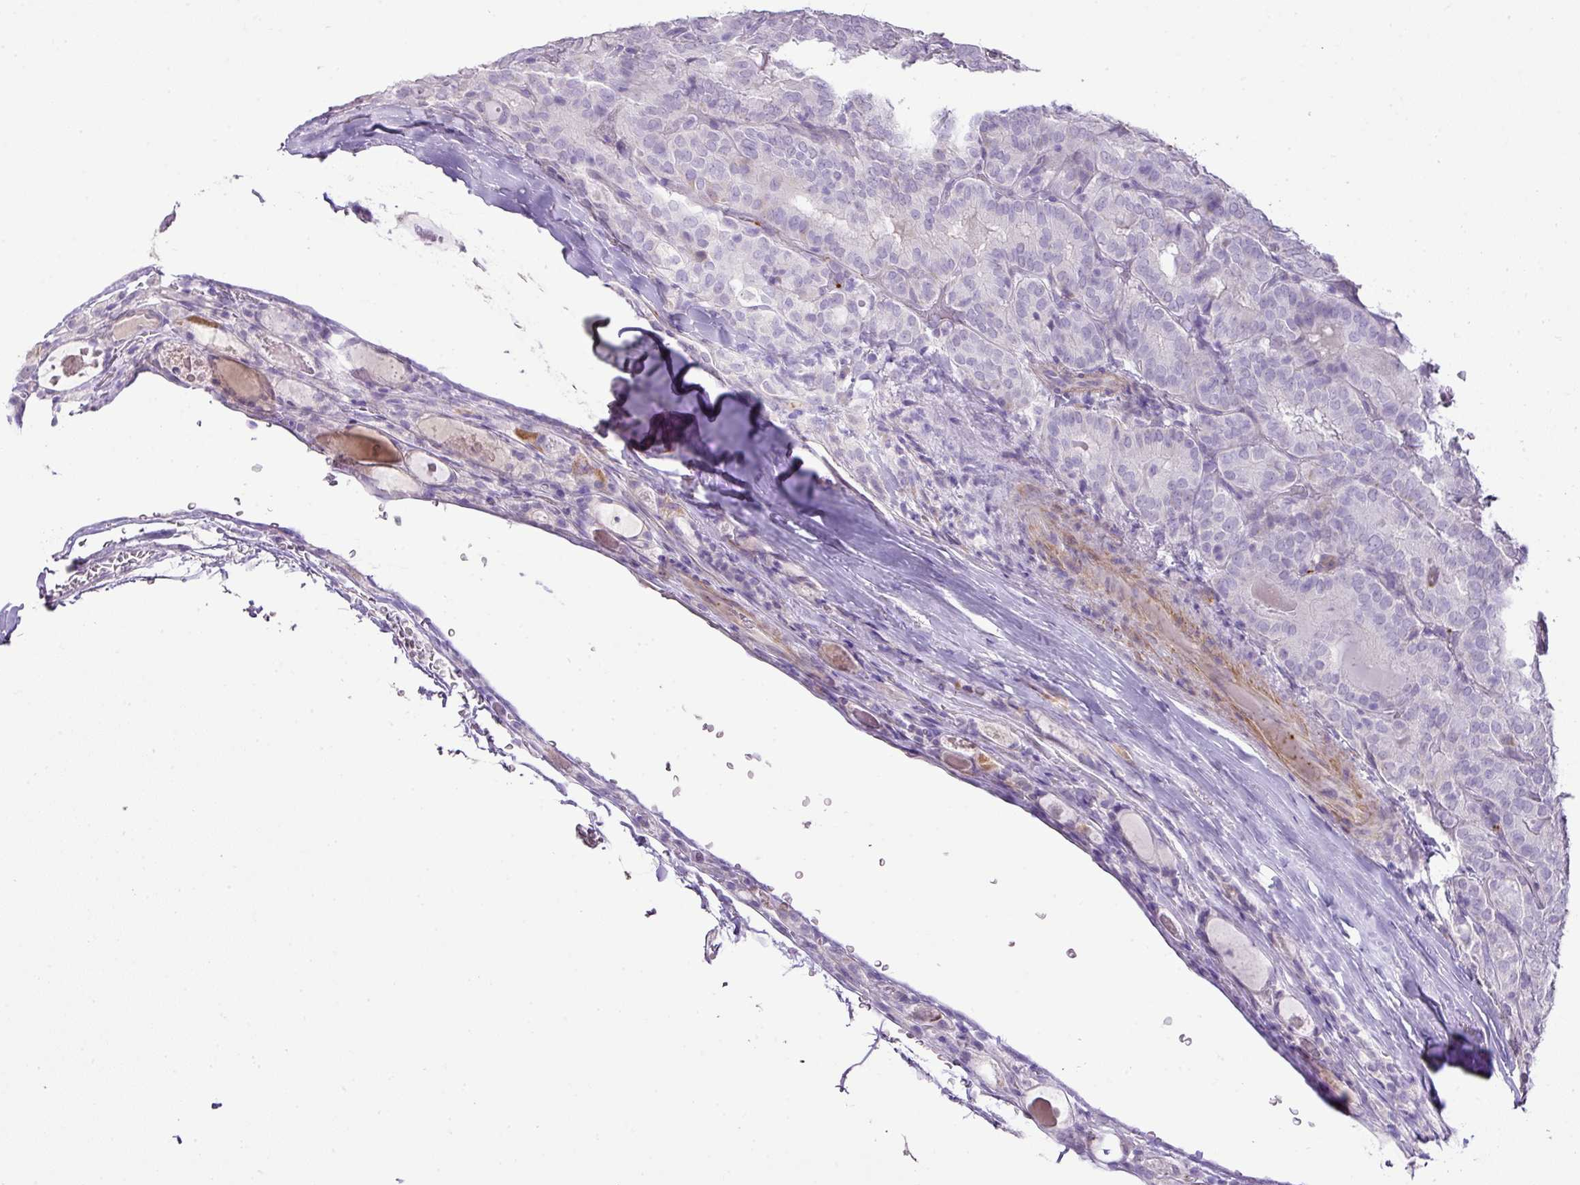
{"staining": {"intensity": "negative", "quantity": "none", "location": "none"}, "tissue": "thyroid cancer", "cell_type": "Tumor cells", "image_type": "cancer", "snomed": [{"axis": "morphology", "description": "Papillary adenocarcinoma, NOS"}, {"axis": "topography", "description": "Thyroid gland"}], "caption": "This histopathology image is of thyroid cancer stained with immunohistochemistry to label a protein in brown with the nuclei are counter-stained blue. There is no expression in tumor cells. (Immunohistochemistry, brightfield microscopy, high magnification).", "gene": "DIP2A", "patient": {"sex": "female", "age": 72}}